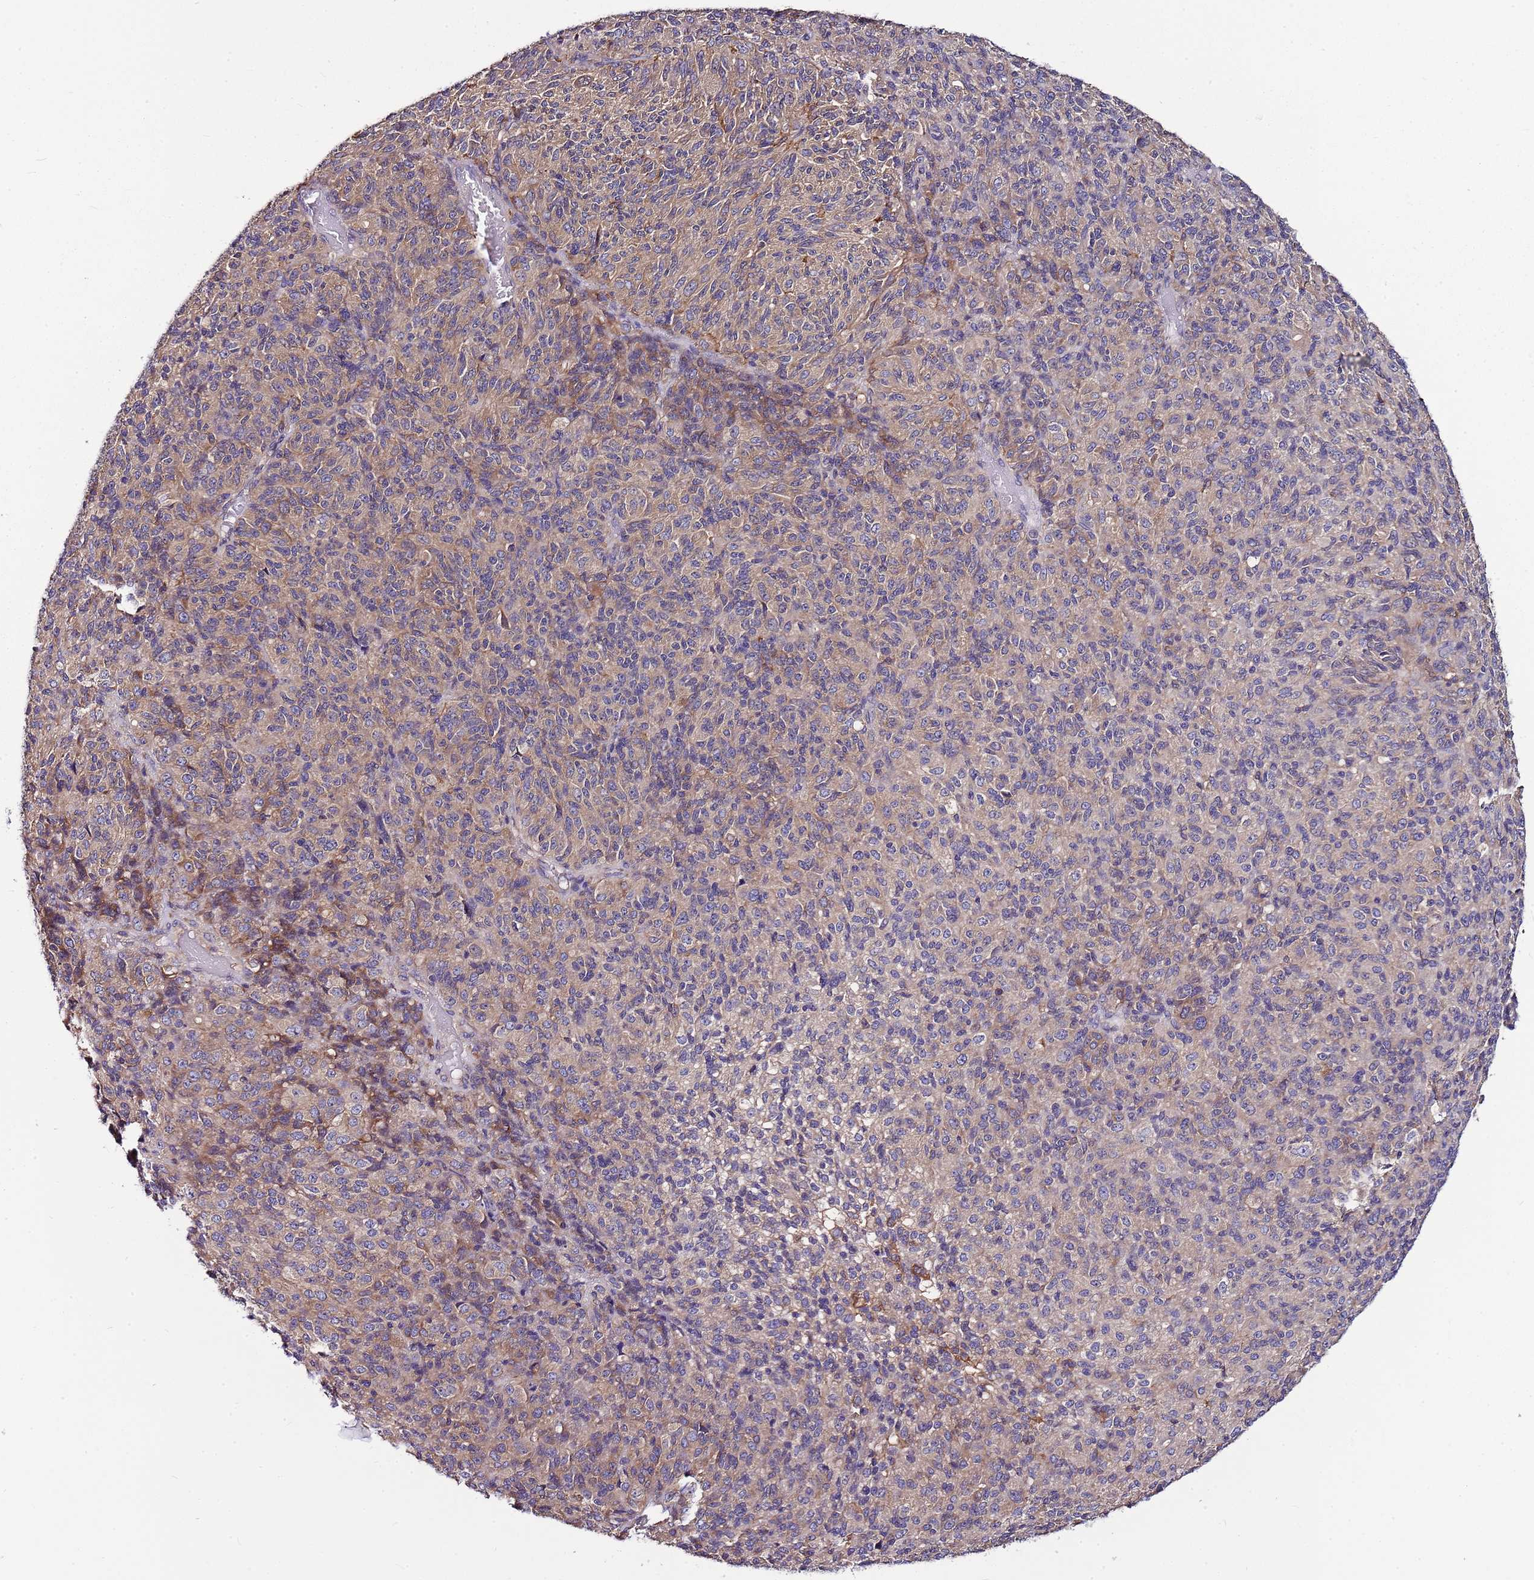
{"staining": {"intensity": "moderate", "quantity": "25%-75%", "location": "cytoplasmic/membranous"}, "tissue": "melanoma", "cell_type": "Tumor cells", "image_type": "cancer", "snomed": [{"axis": "morphology", "description": "Malignant melanoma, Metastatic site"}, {"axis": "topography", "description": "Brain"}], "caption": "Brown immunohistochemical staining in malignant melanoma (metastatic site) reveals moderate cytoplasmic/membranous positivity in about 25%-75% of tumor cells.", "gene": "ATXN2L", "patient": {"sex": "female", "age": 56}}